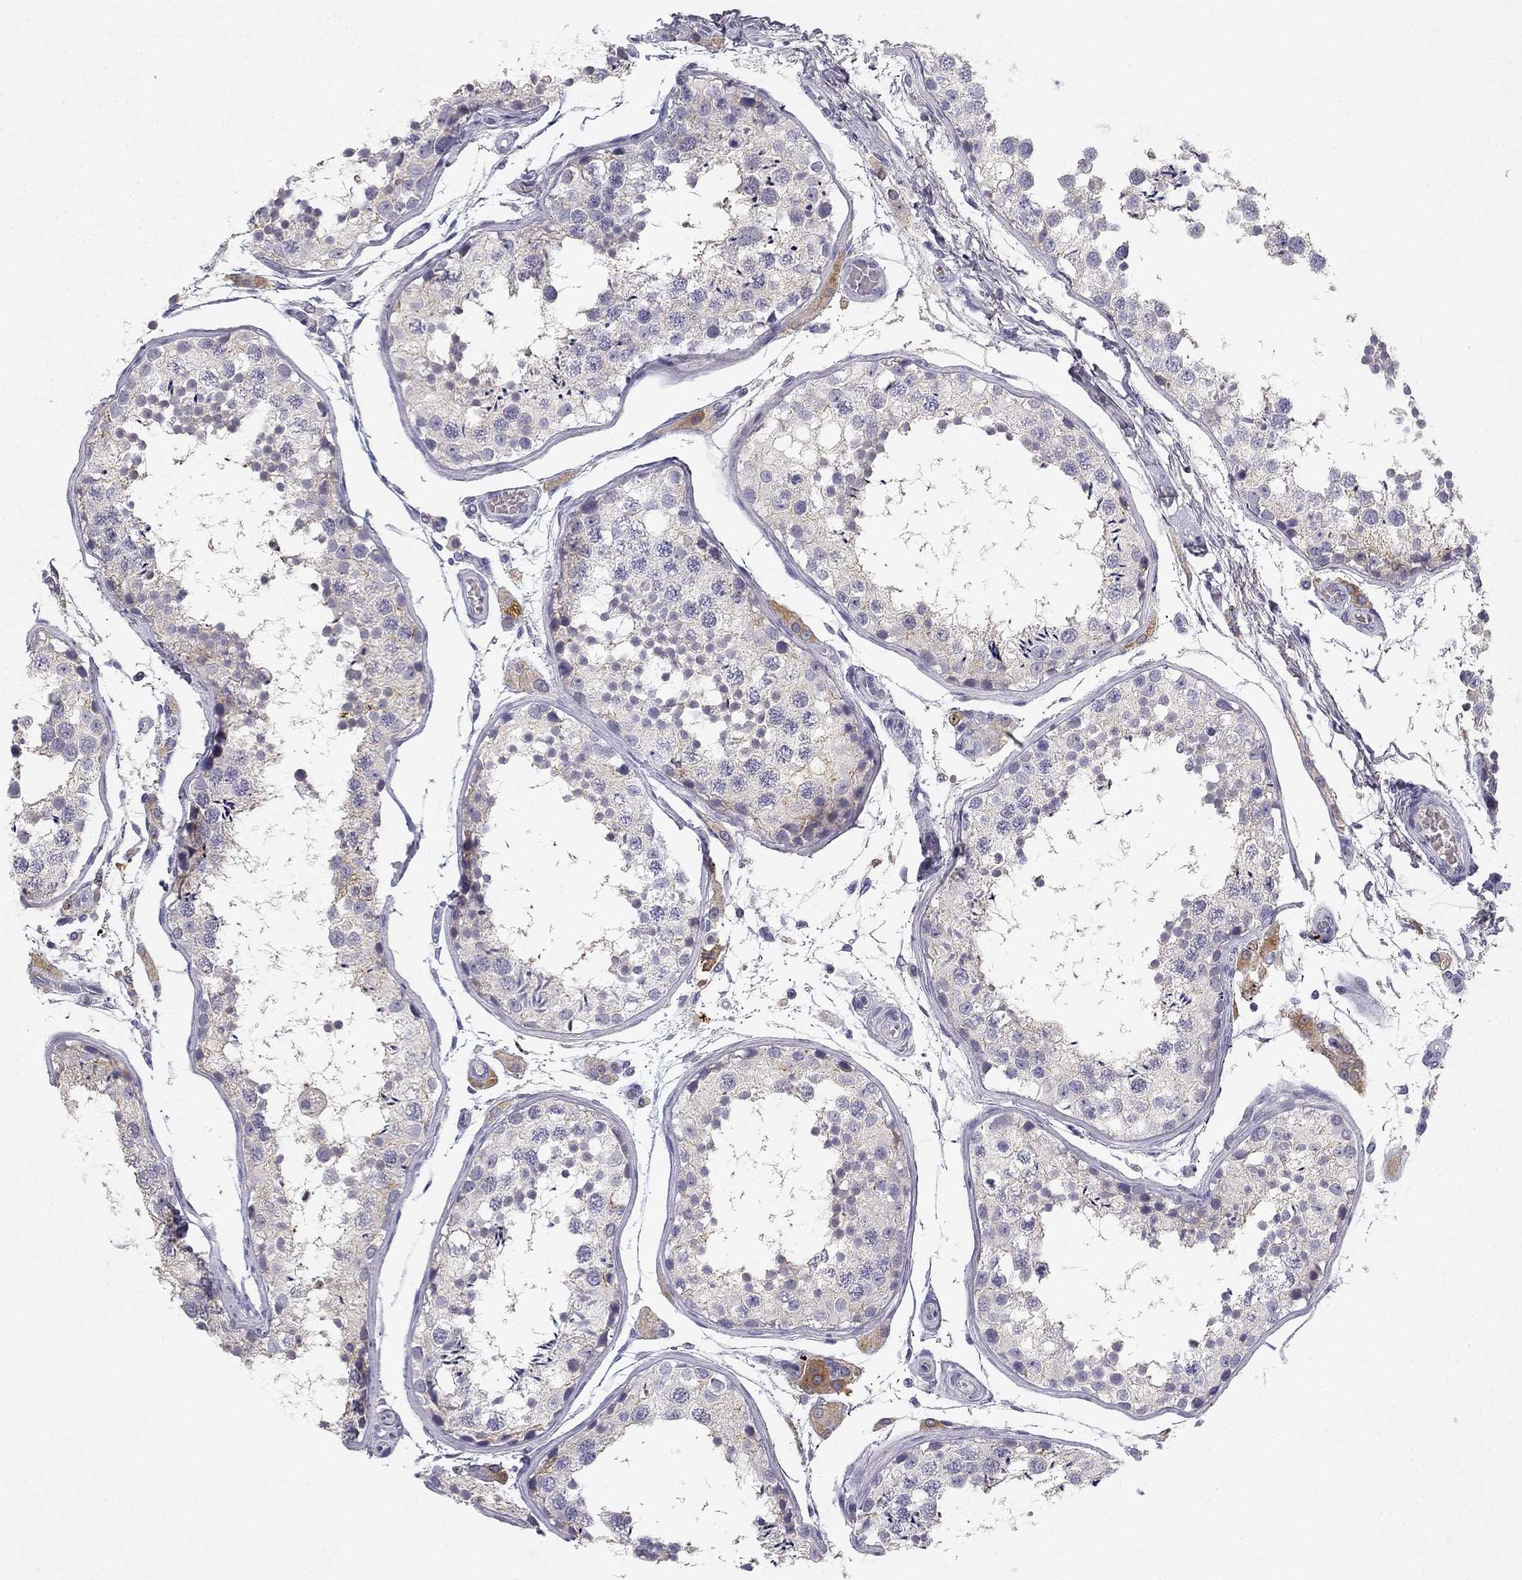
{"staining": {"intensity": "moderate", "quantity": "<25%", "location": "cytoplasmic/membranous"}, "tissue": "testis", "cell_type": "Cells in seminiferous ducts", "image_type": "normal", "snomed": [{"axis": "morphology", "description": "Normal tissue, NOS"}, {"axis": "topography", "description": "Testis"}], "caption": "Moderate cytoplasmic/membranous protein expression is seen in about <25% of cells in seminiferous ducts in testis. The protein is stained brown, and the nuclei are stained in blue (DAB IHC with brightfield microscopy, high magnification).", "gene": "SLC6A4", "patient": {"sex": "male", "age": 29}}